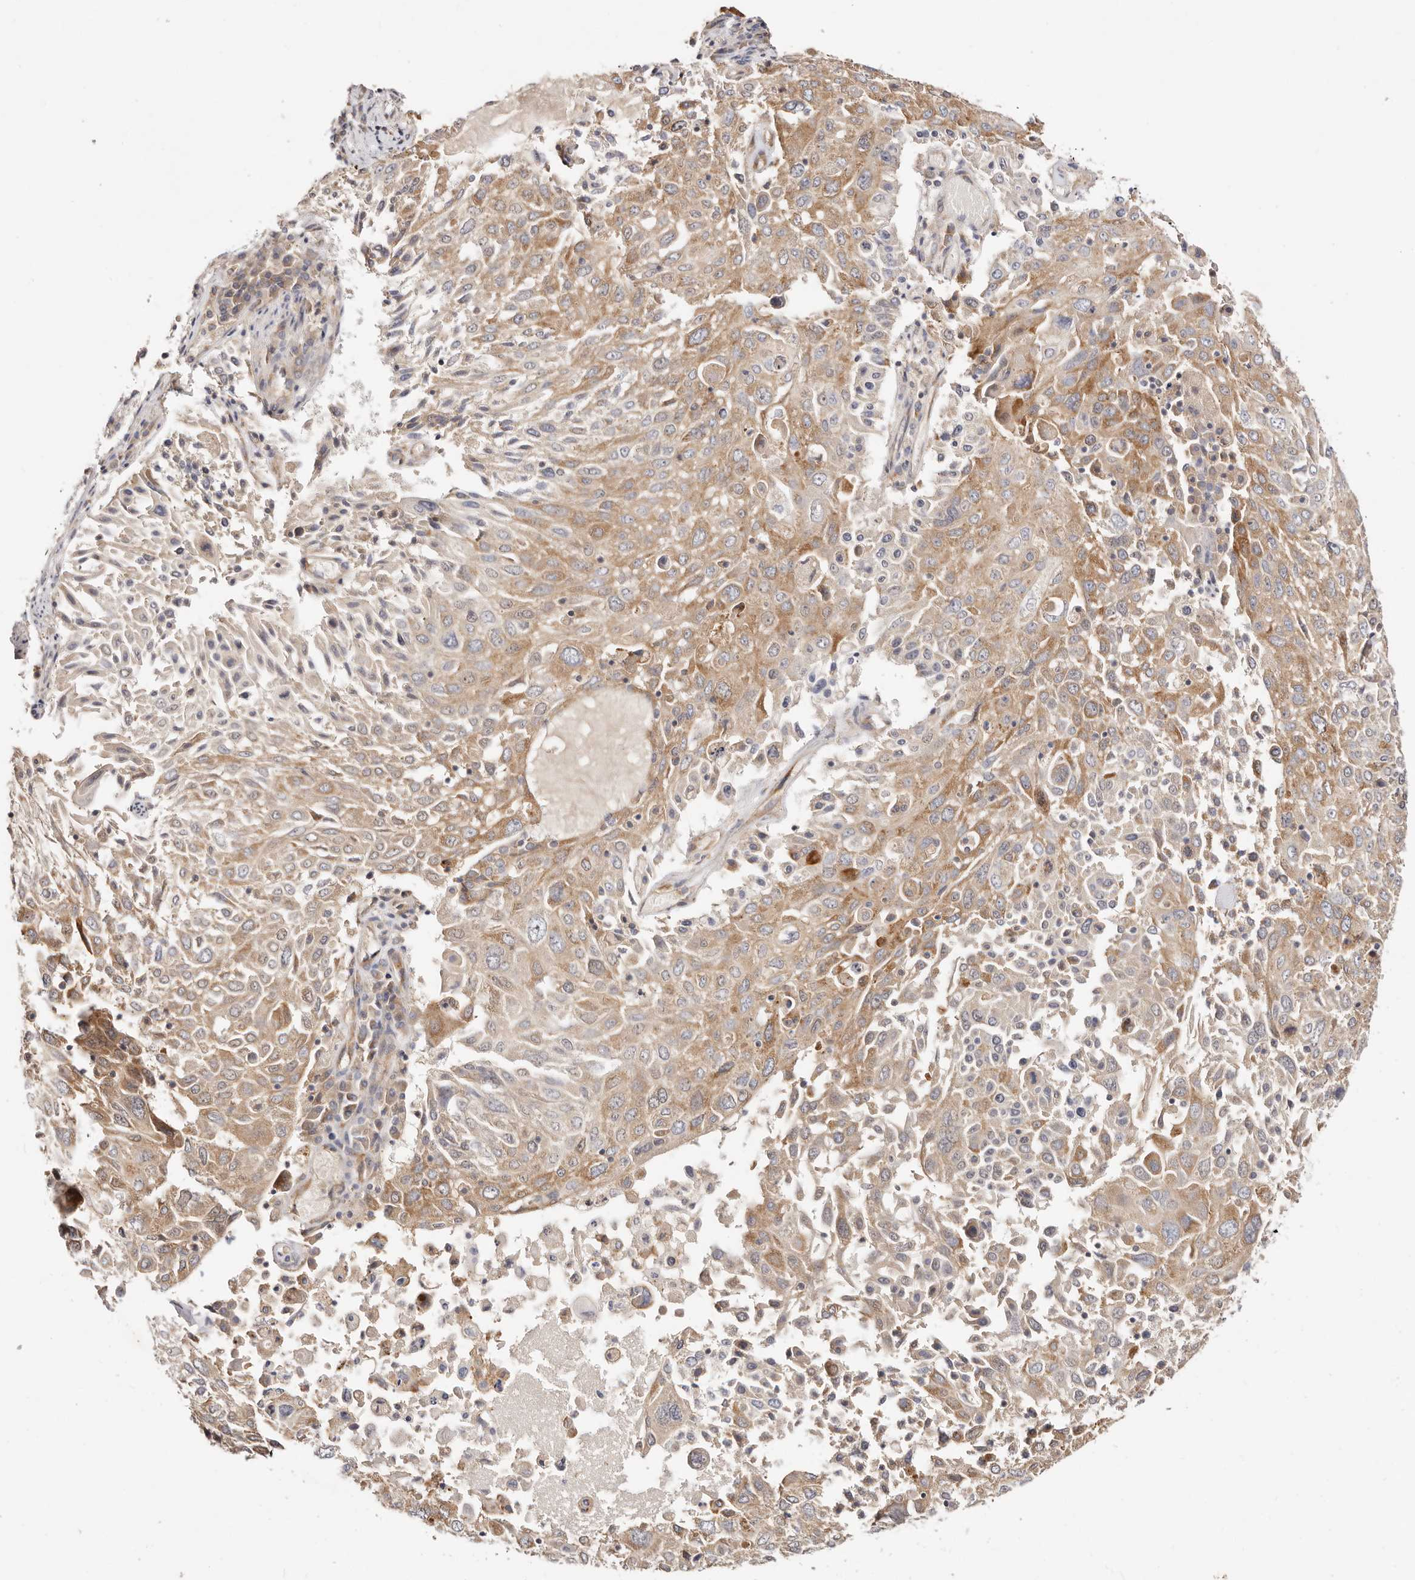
{"staining": {"intensity": "moderate", "quantity": ">75%", "location": "cytoplasmic/membranous"}, "tissue": "lung cancer", "cell_type": "Tumor cells", "image_type": "cancer", "snomed": [{"axis": "morphology", "description": "Squamous cell carcinoma, NOS"}, {"axis": "topography", "description": "Lung"}], "caption": "Protein staining displays moderate cytoplasmic/membranous positivity in approximately >75% of tumor cells in squamous cell carcinoma (lung).", "gene": "GNA13", "patient": {"sex": "male", "age": 65}}